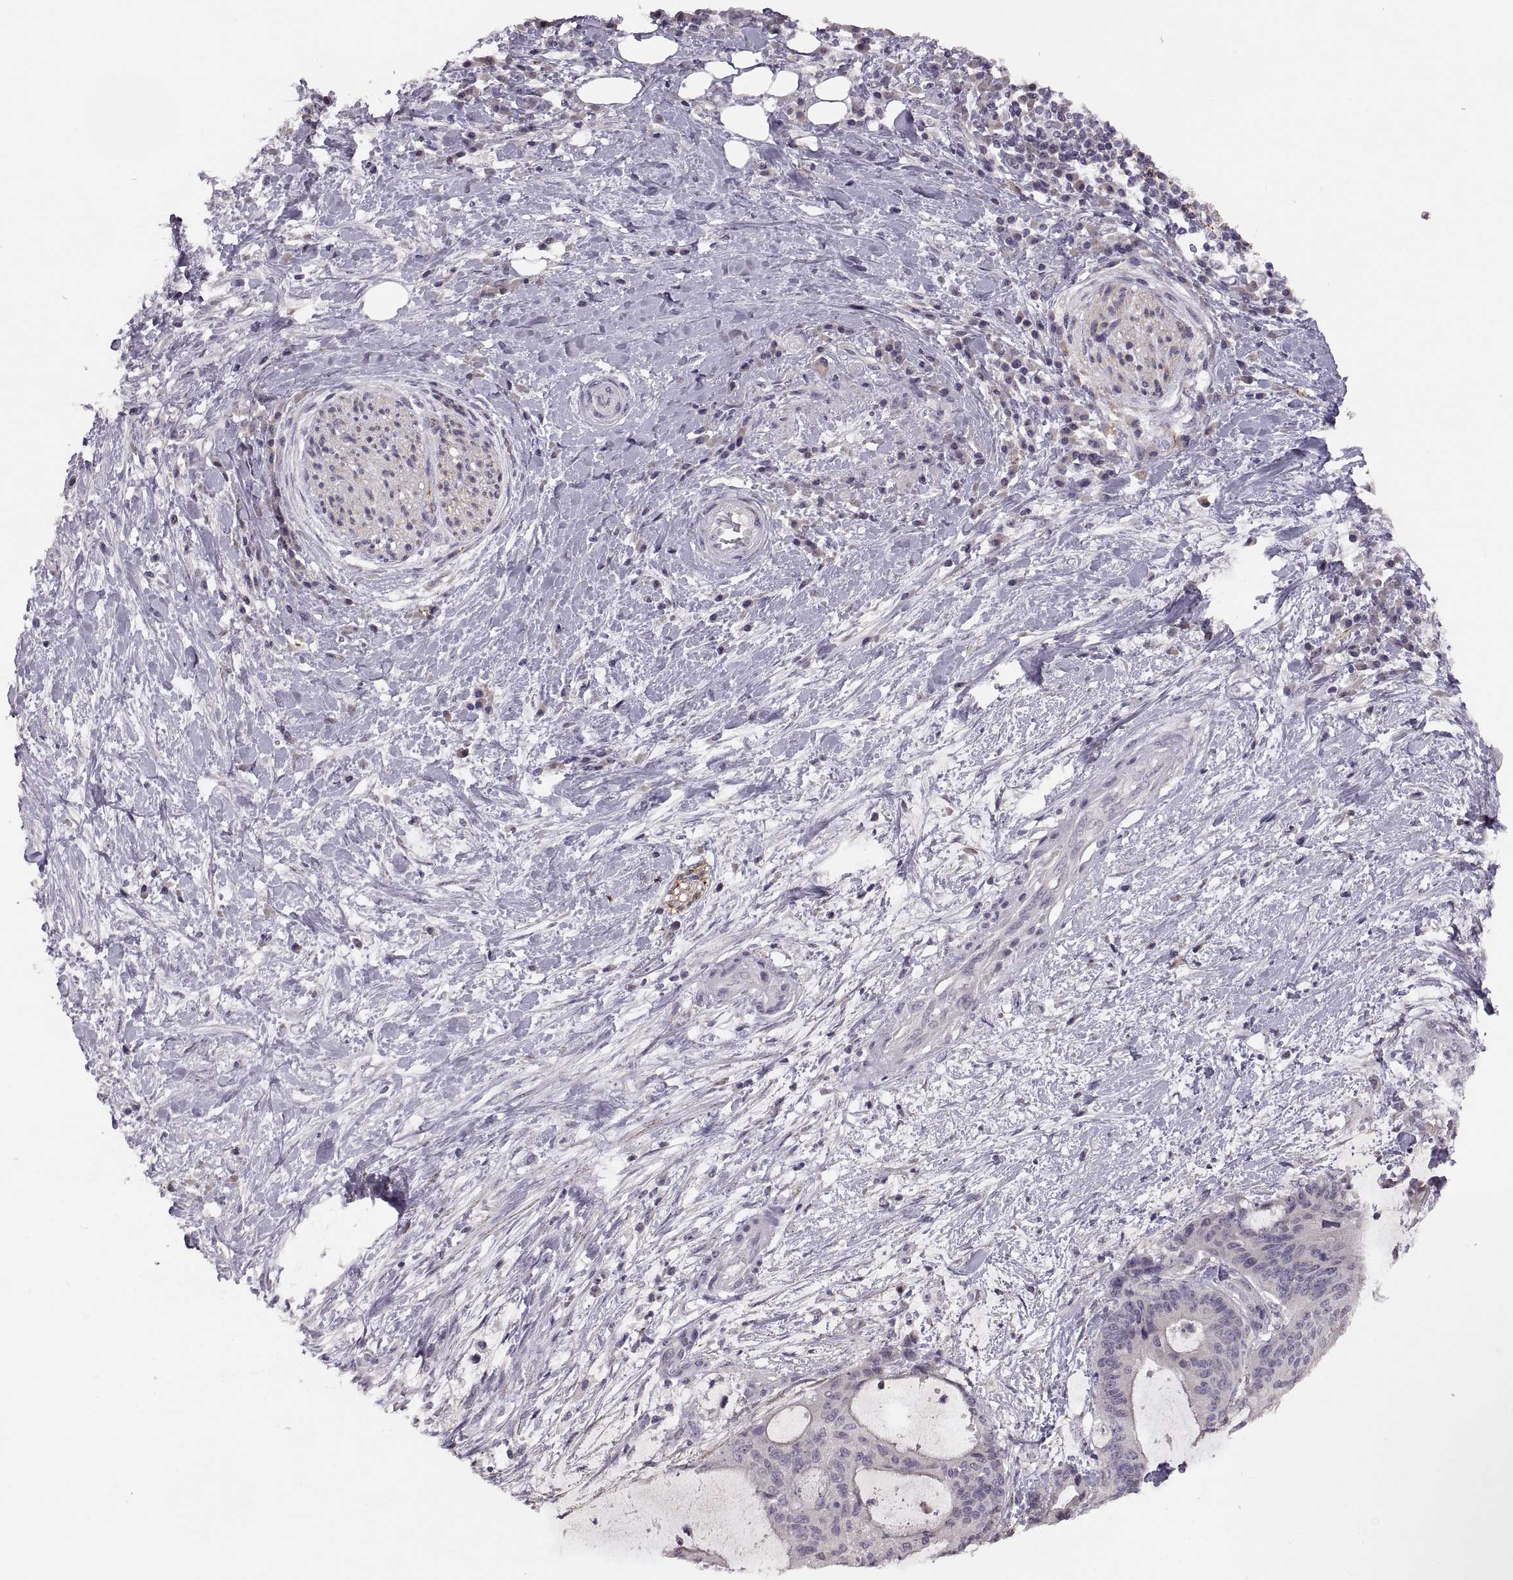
{"staining": {"intensity": "weak", "quantity": ">75%", "location": "cytoplasmic/membranous"}, "tissue": "liver cancer", "cell_type": "Tumor cells", "image_type": "cancer", "snomed": [{"axis": "morphology", "description": "Cholangiocarcinoma"}, {"axis": "topography", "description": "Liver"}], "caption": "An image of human liver cholangiocarcinoma stained for a protein displays weak cytoplasmic/membranous brown staining in tumor cells.", "gene": "CDH2", "patient": {"sex": "female", "age": 73}}